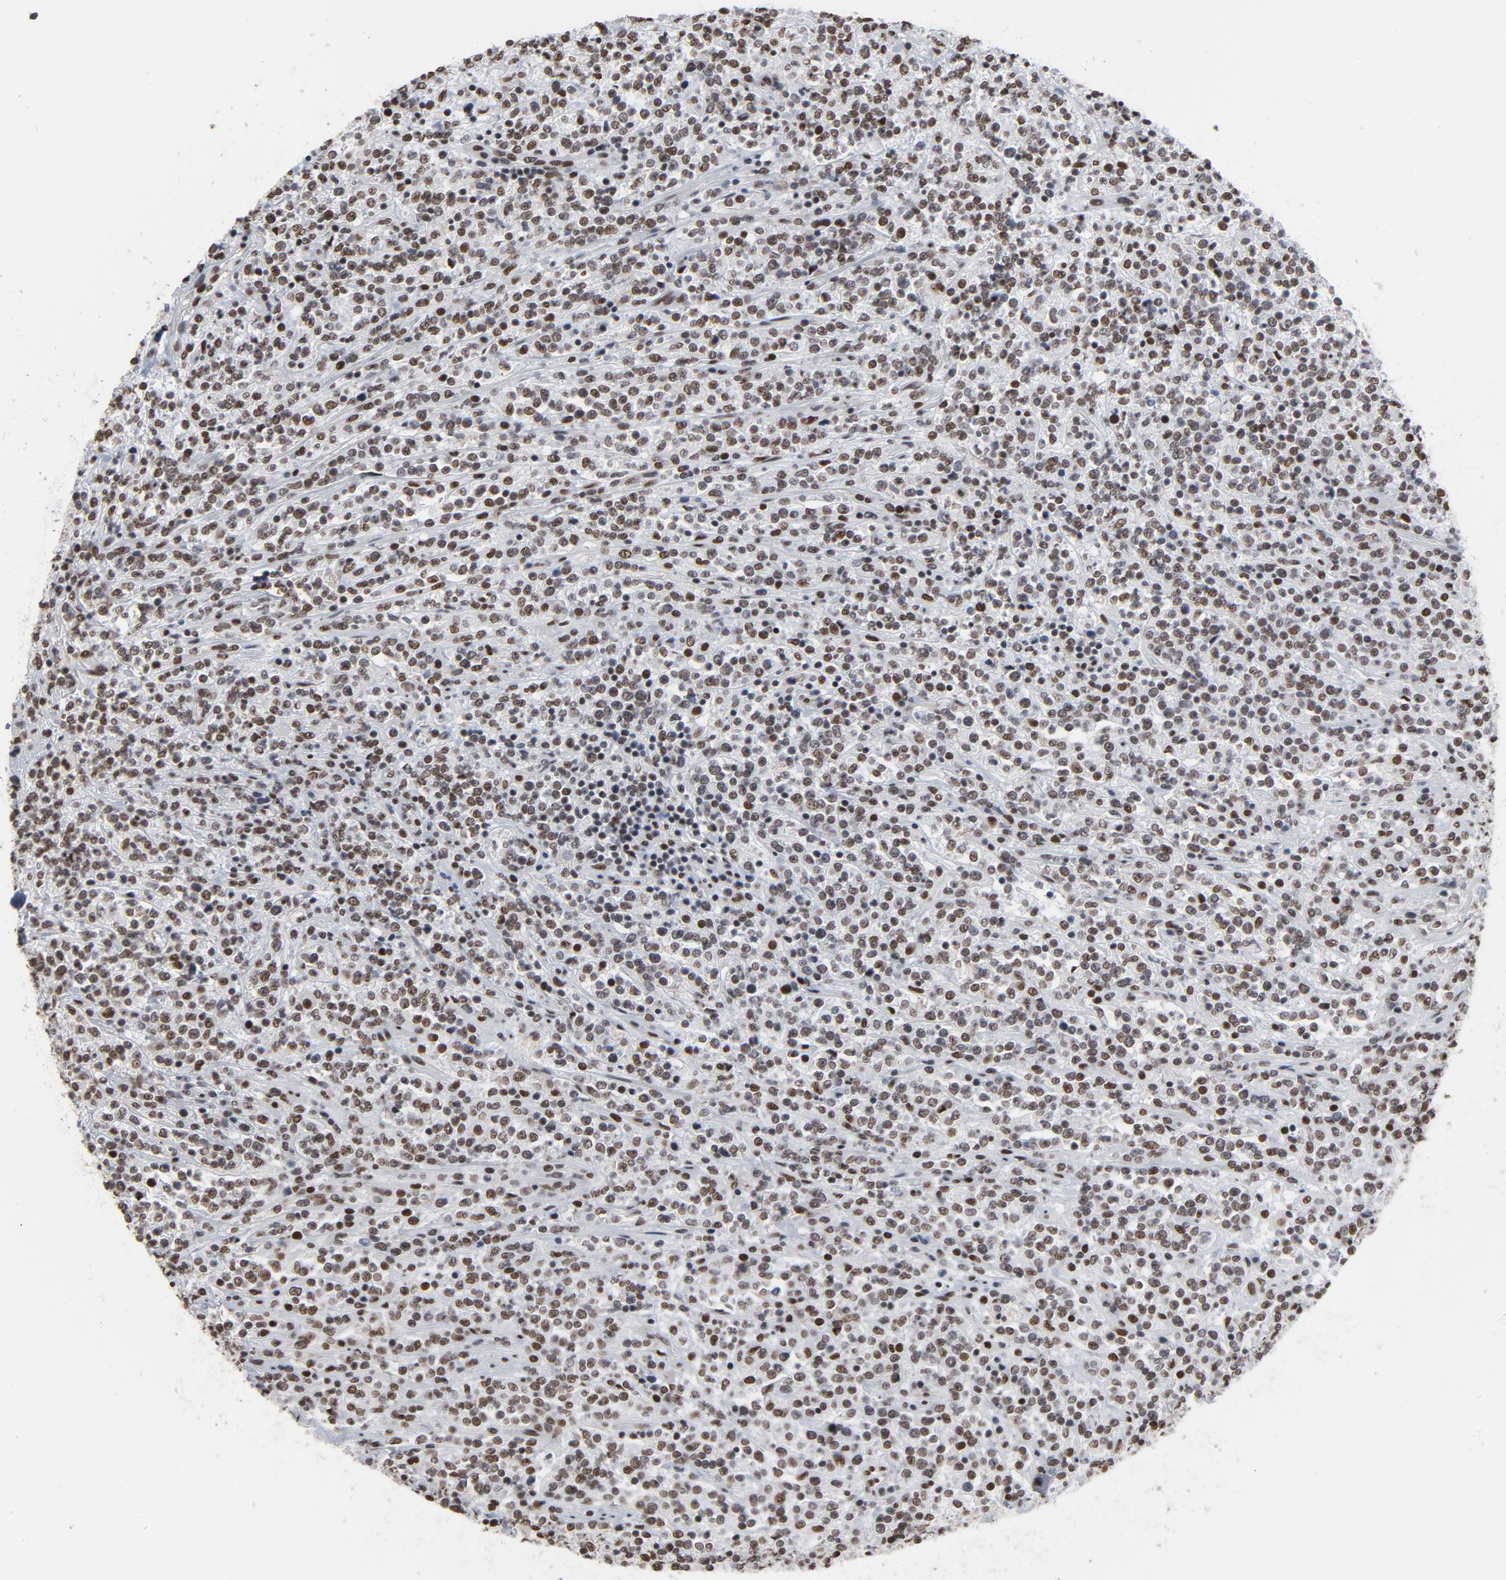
{"staining": {"intensity": "moderate", "quantity": ">75%", "location": "nuclear"}, "tissue": "lymphoma", "cell_type": "Tumor cells", "image_type": "cancer", "snomed": [{"axis": "morphology", "description": "Malignant lymphoma, non-Hodgkin's type, High grade"}, {"axis": "topography", "description": "Soft tissue"}], "caption": "High-grade malignant lymphoma, non-Hodgkin's type stained with a protein marker displays moderate staining in tumor cells.", "gene": "MRE11", "patient": {"sex": "male", "age": 18}}